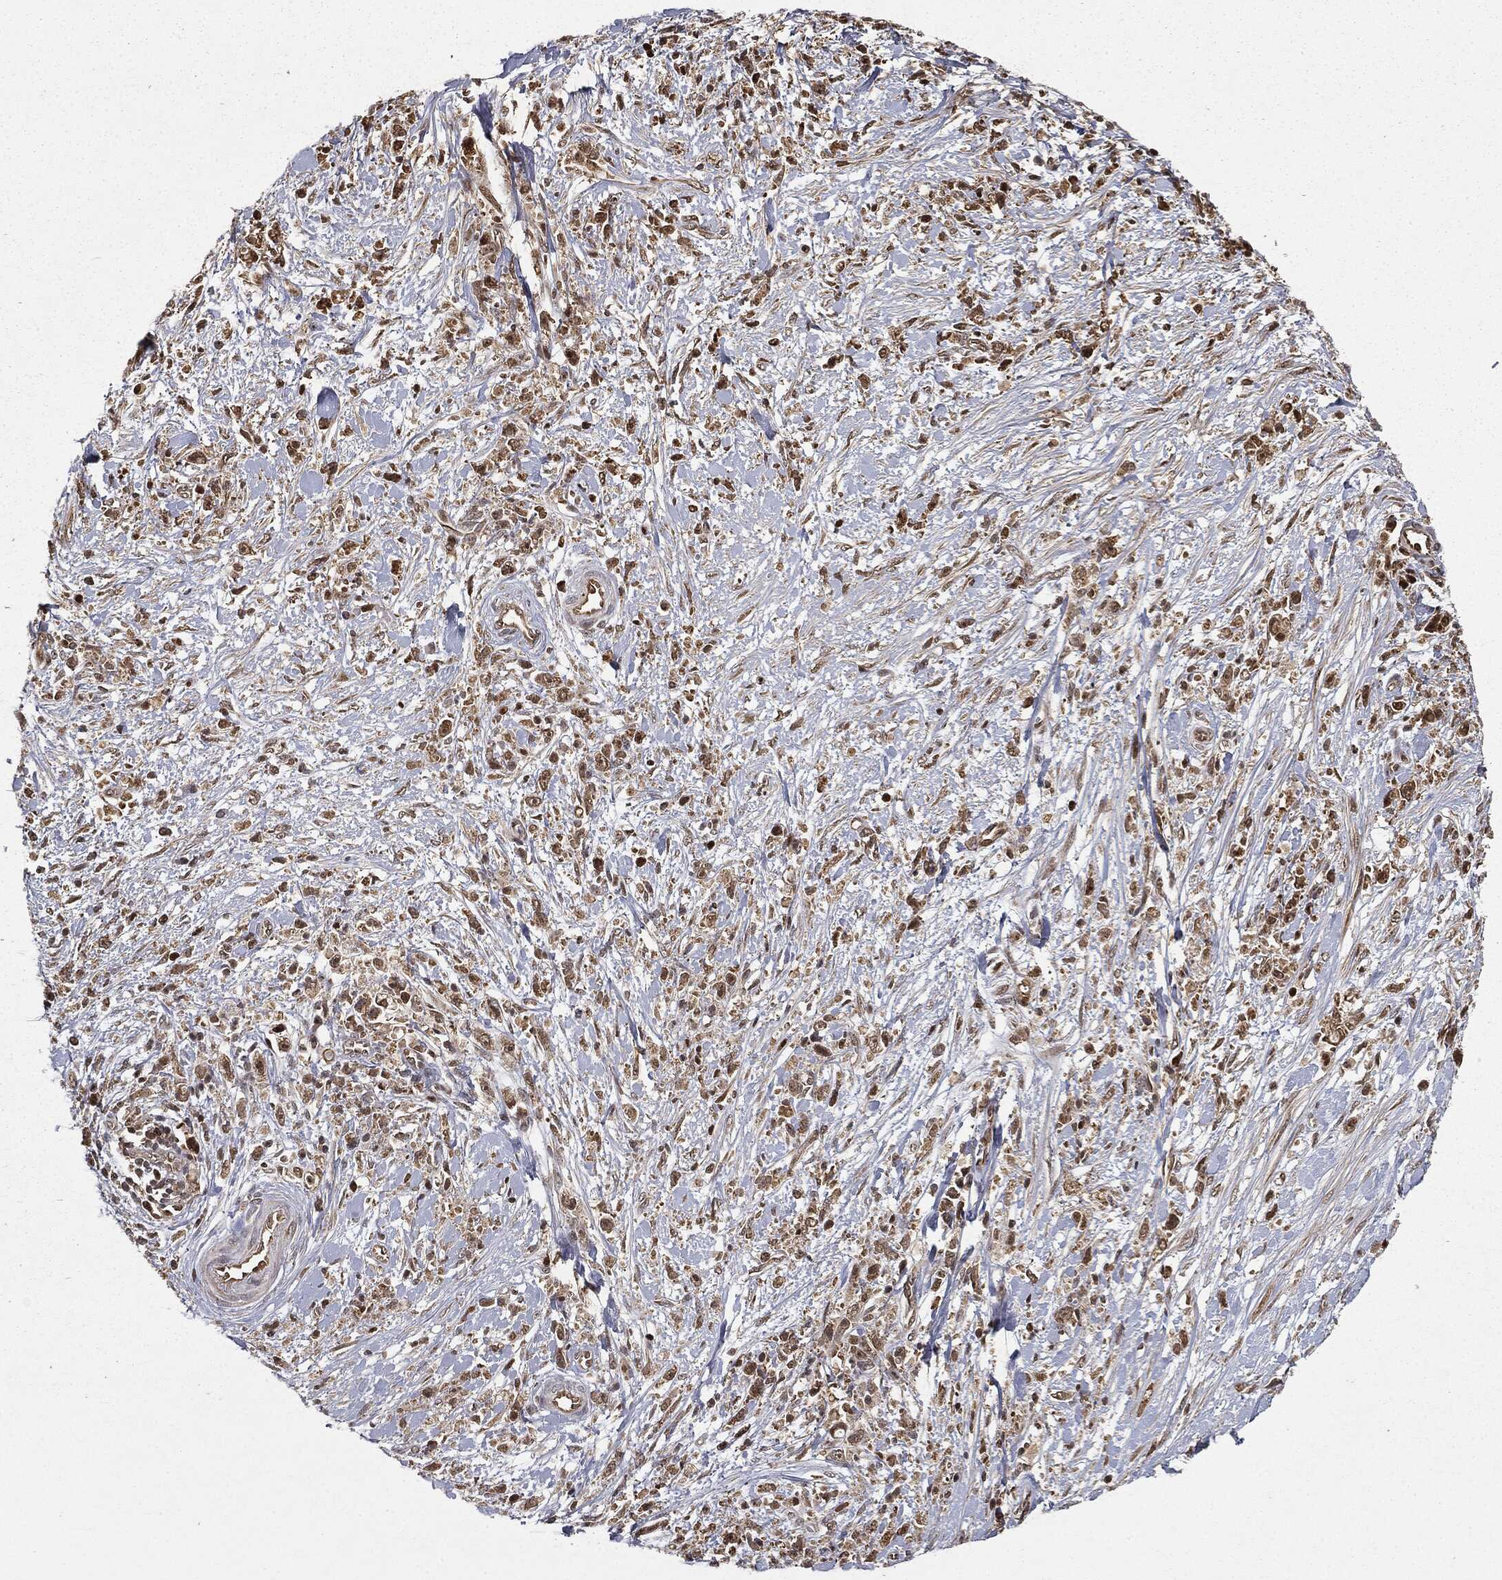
{"staining": {"intensity": "moderate", "quantity": "25%-75%", "location": "cytoplasmic/membranous,nuclear"}, "tissue": "stomach cancer", "cell_type": "Tumor cells", "image_type": "cancer", "snomed": [{"axis": "morphology", "description": "Adenocarcinoma, NOS"}, {"axis": "topography", "description": "Stomach"}], "caption": "The immunohistochemical stain highlights moderate cytoplasmic/membranous and nuclear expression in tumor cells of stomach cancer tissue. (DAB (3,3'-diaminobenzidine) IHC, brown staining for protein, blue staining for nuclei).", "gene": "ZNHIT6", "patient": {"sex": "female", "age": 59}}